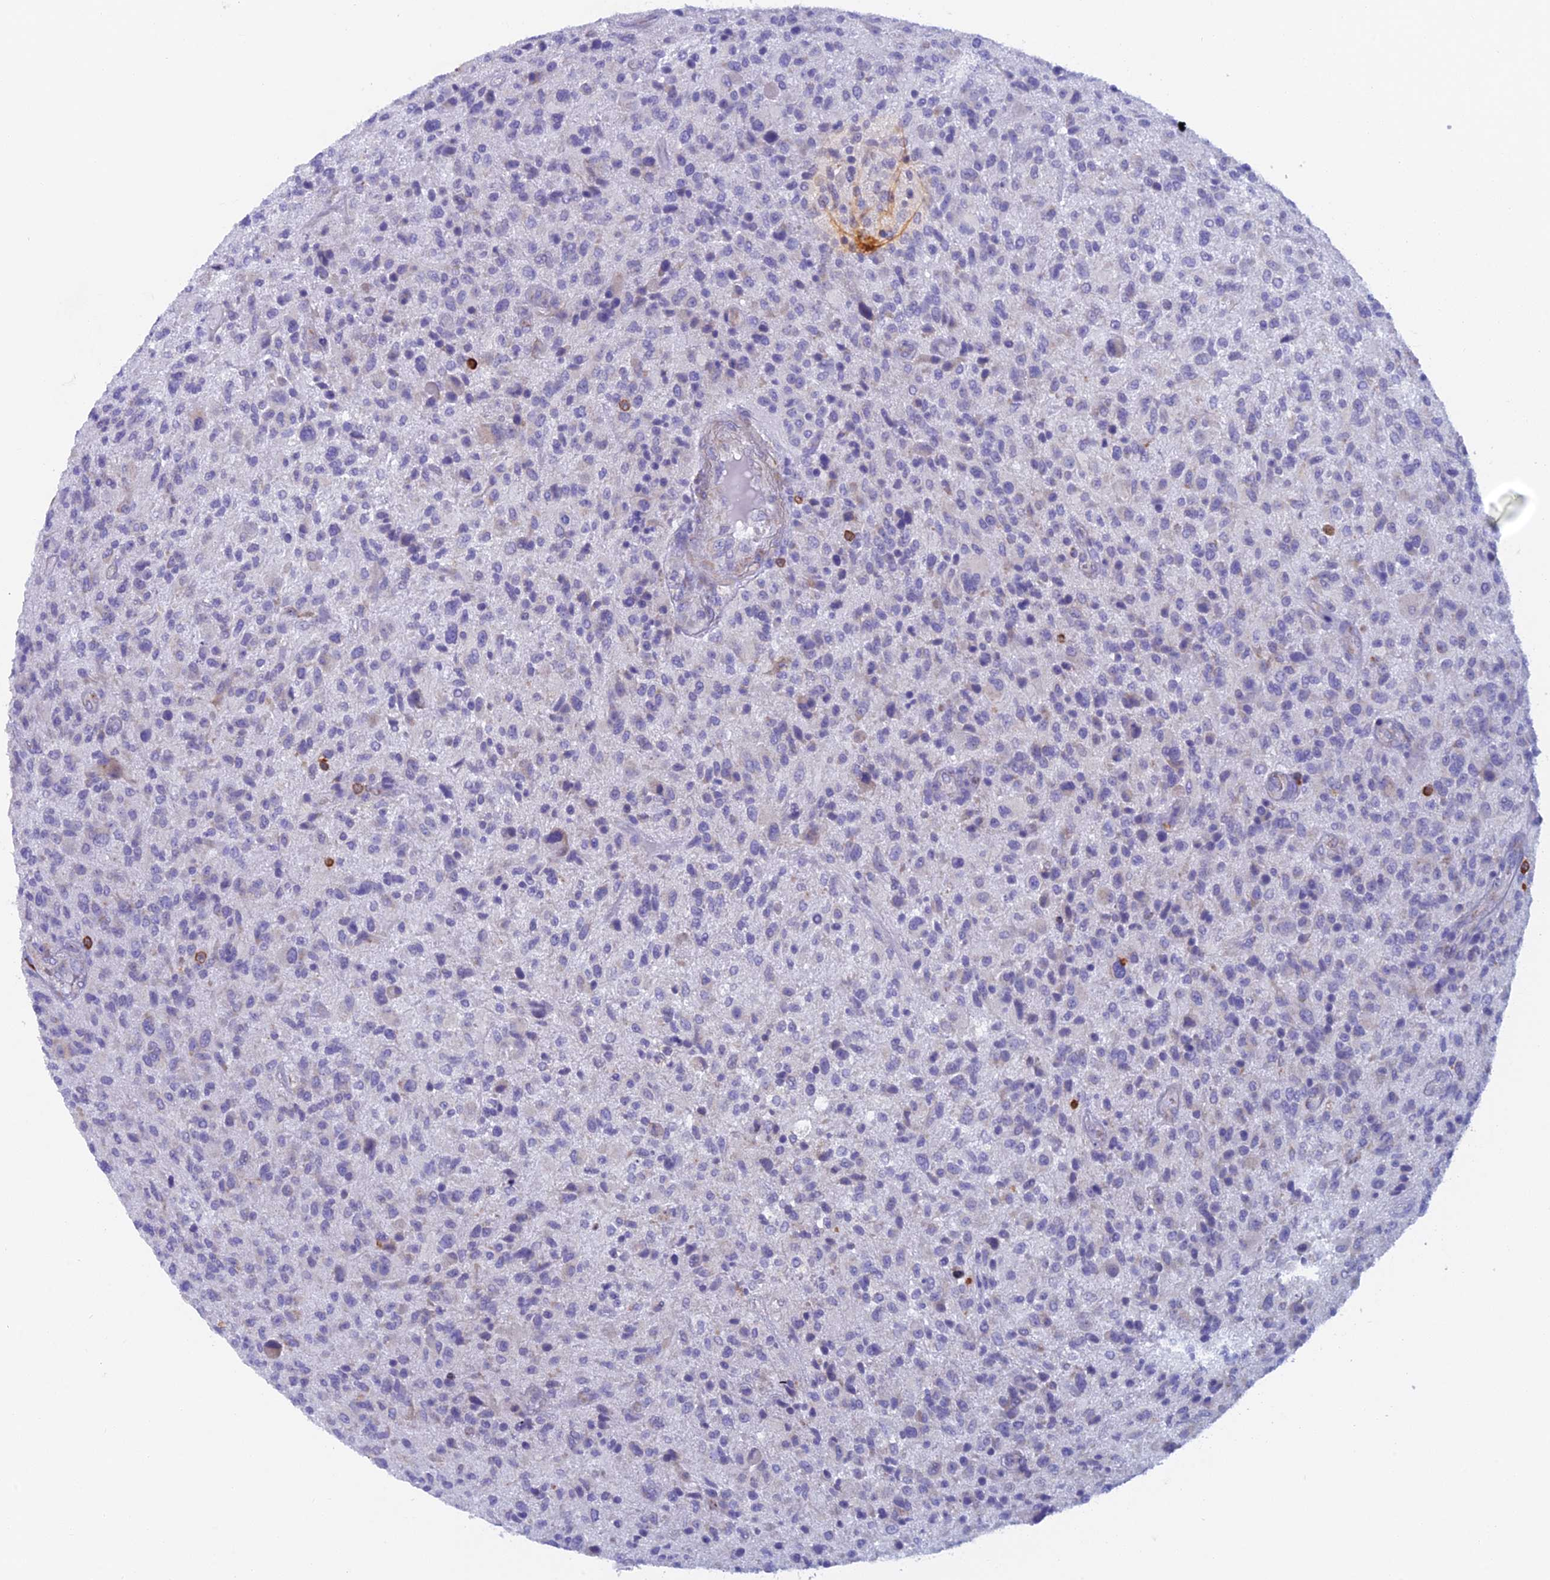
{"staining": {"intensity": "negative", "quantity": "none", "location": "none"}, "tissue": "glioma", "cell_type": "Tumor cells", "image_type": "cancer", "snomed": [{"axis": "morphology", "description": "Glioma, malignant, High grade"}, {"axis": "topography", "description": "Brain"}], "caption": "Tumor cells show no significant protein positivity in glioma. (Immunohistochemistry, brightfield microscopy, high magnification).", "gene": "ABI3BP", "patient": {"sex": "male", "age": 47}}